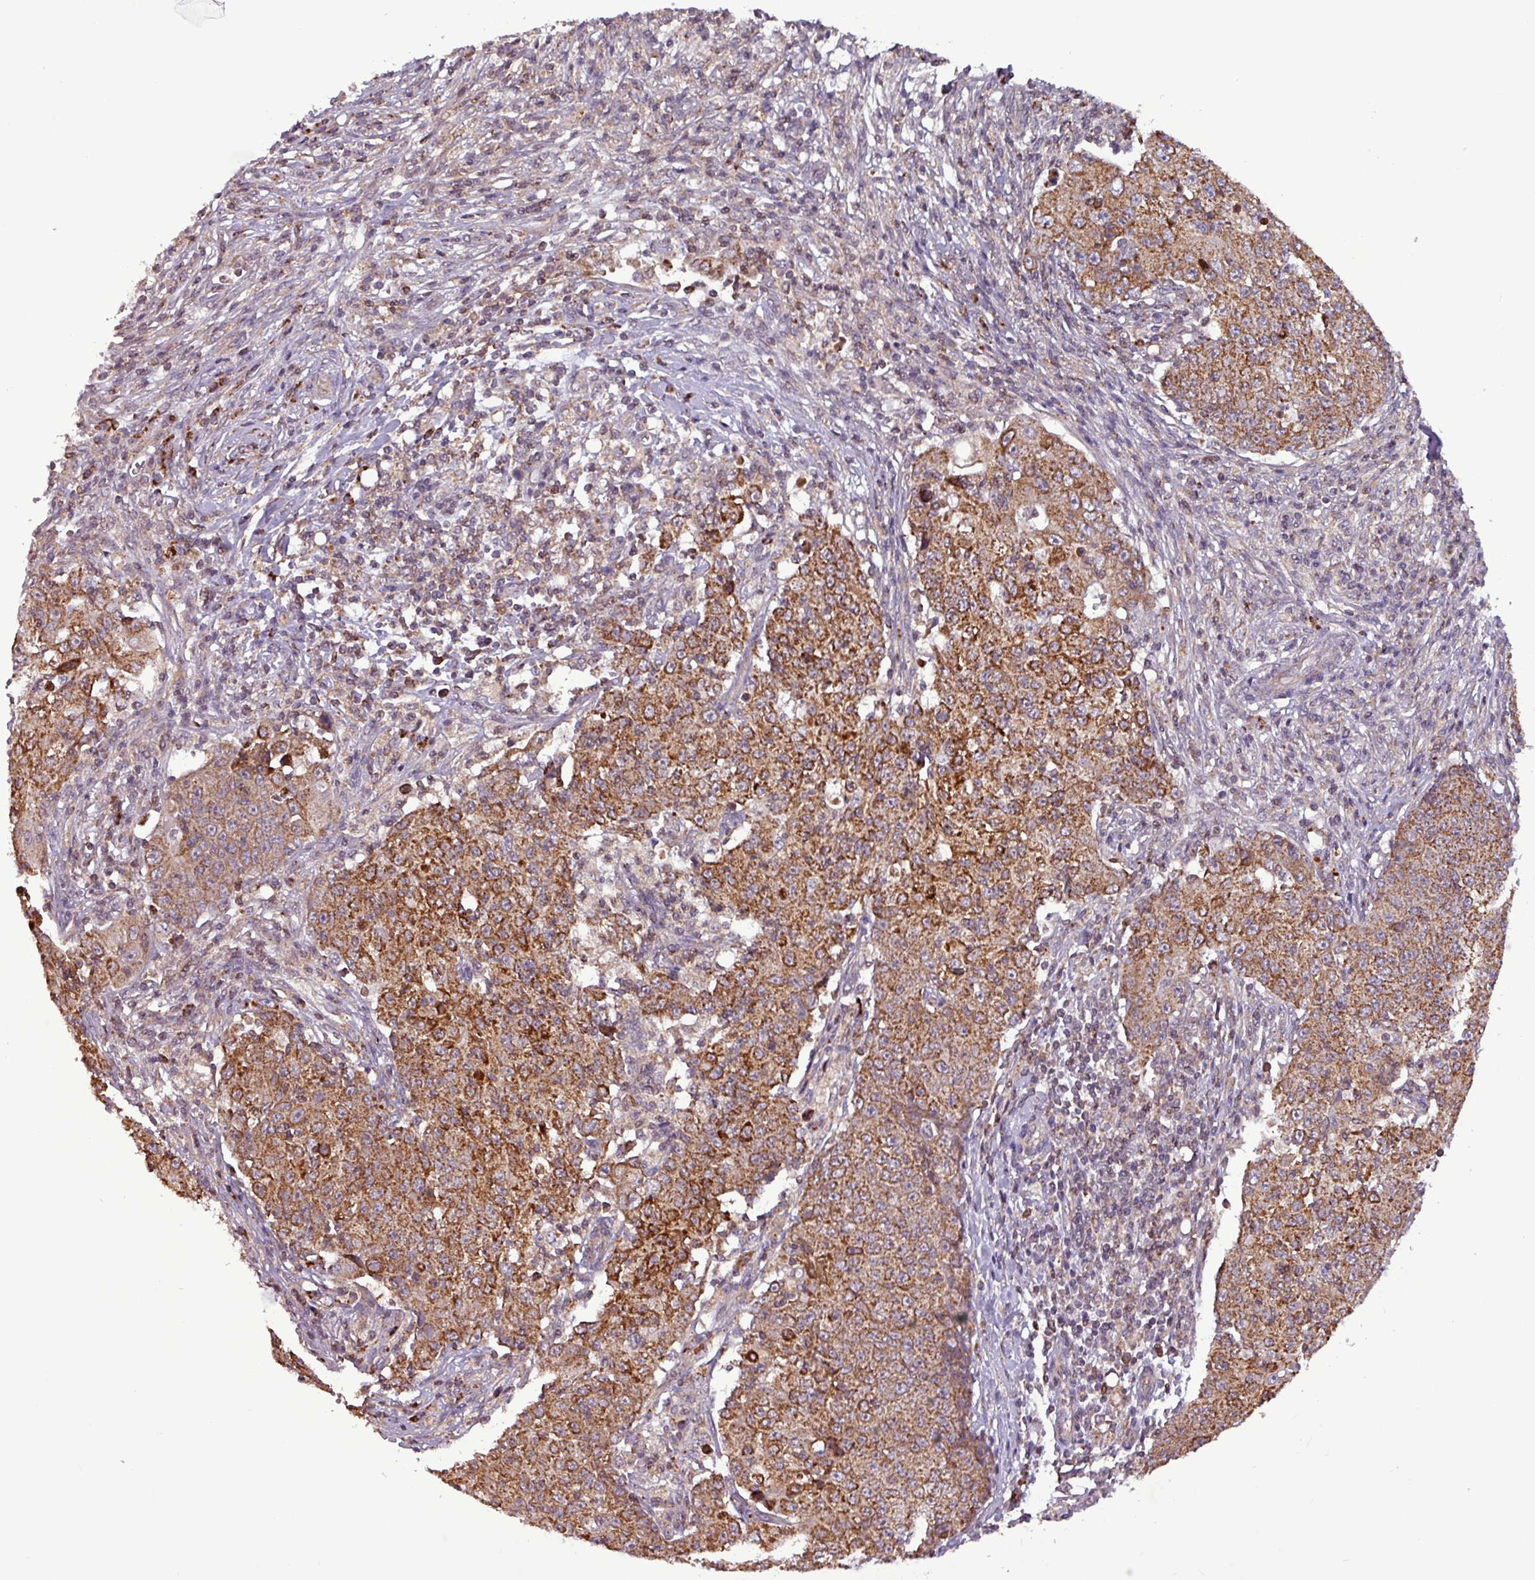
{"staining": {"intensity": "strong", "quantity": ">75%", "location": "cytoplasmic/membranous"}, "tissue": "ovarian cancer", "cell_type": "Tumor cells", "image_type": "cancer", "snomed": [{"axis": "morphology", "description": "Carcinoma, endometroid"}, {"axis": "topography", "description": "Ovary"}], "caption": "Approximately >75% of tumor cells in ovarian endometroid carcinoma display strong cytoplasmic/membranous protein positivity as visualized by brown immunohistochemical staining.", "gene": "MCTP2", "patient": {"sex": "female", "age": 42}}